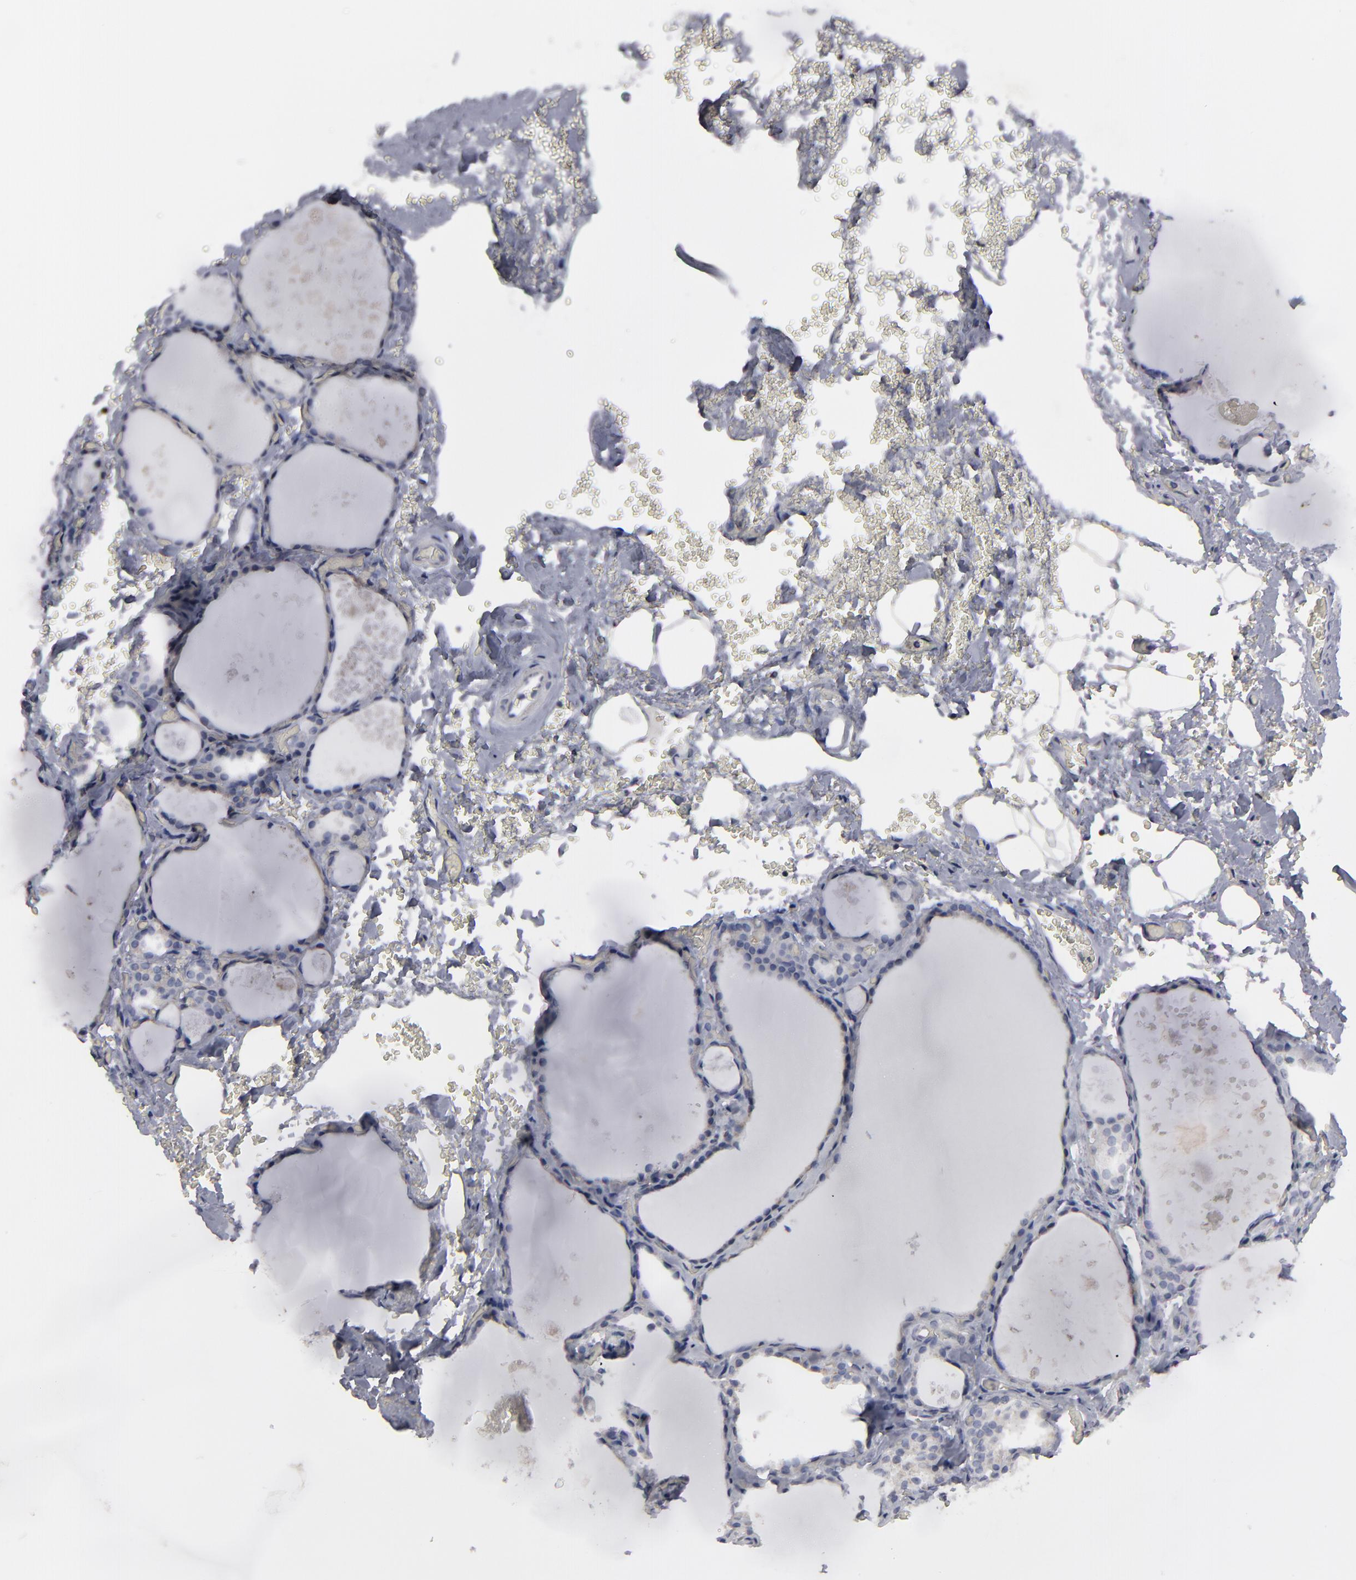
{"staining": {"intensity": "negative", "quantity": "none", "location": "none"}, "tissue": "thyroid gland", "cell_type": "Glandular cells", "image_type": "normal", "snomed": [{"axis": "morphology", "description": "Normal tissue, NOS"}, {"axis": "topography", "description": "Thyroid gland"}], "caption": "A histopathology image of thyroid gland stained for a protein demonstrates no brown staining in glandular cells. (DAB IHC, high magnification).", "gene": "ODF2", "patient": {"sex": "male", "age": 61}}